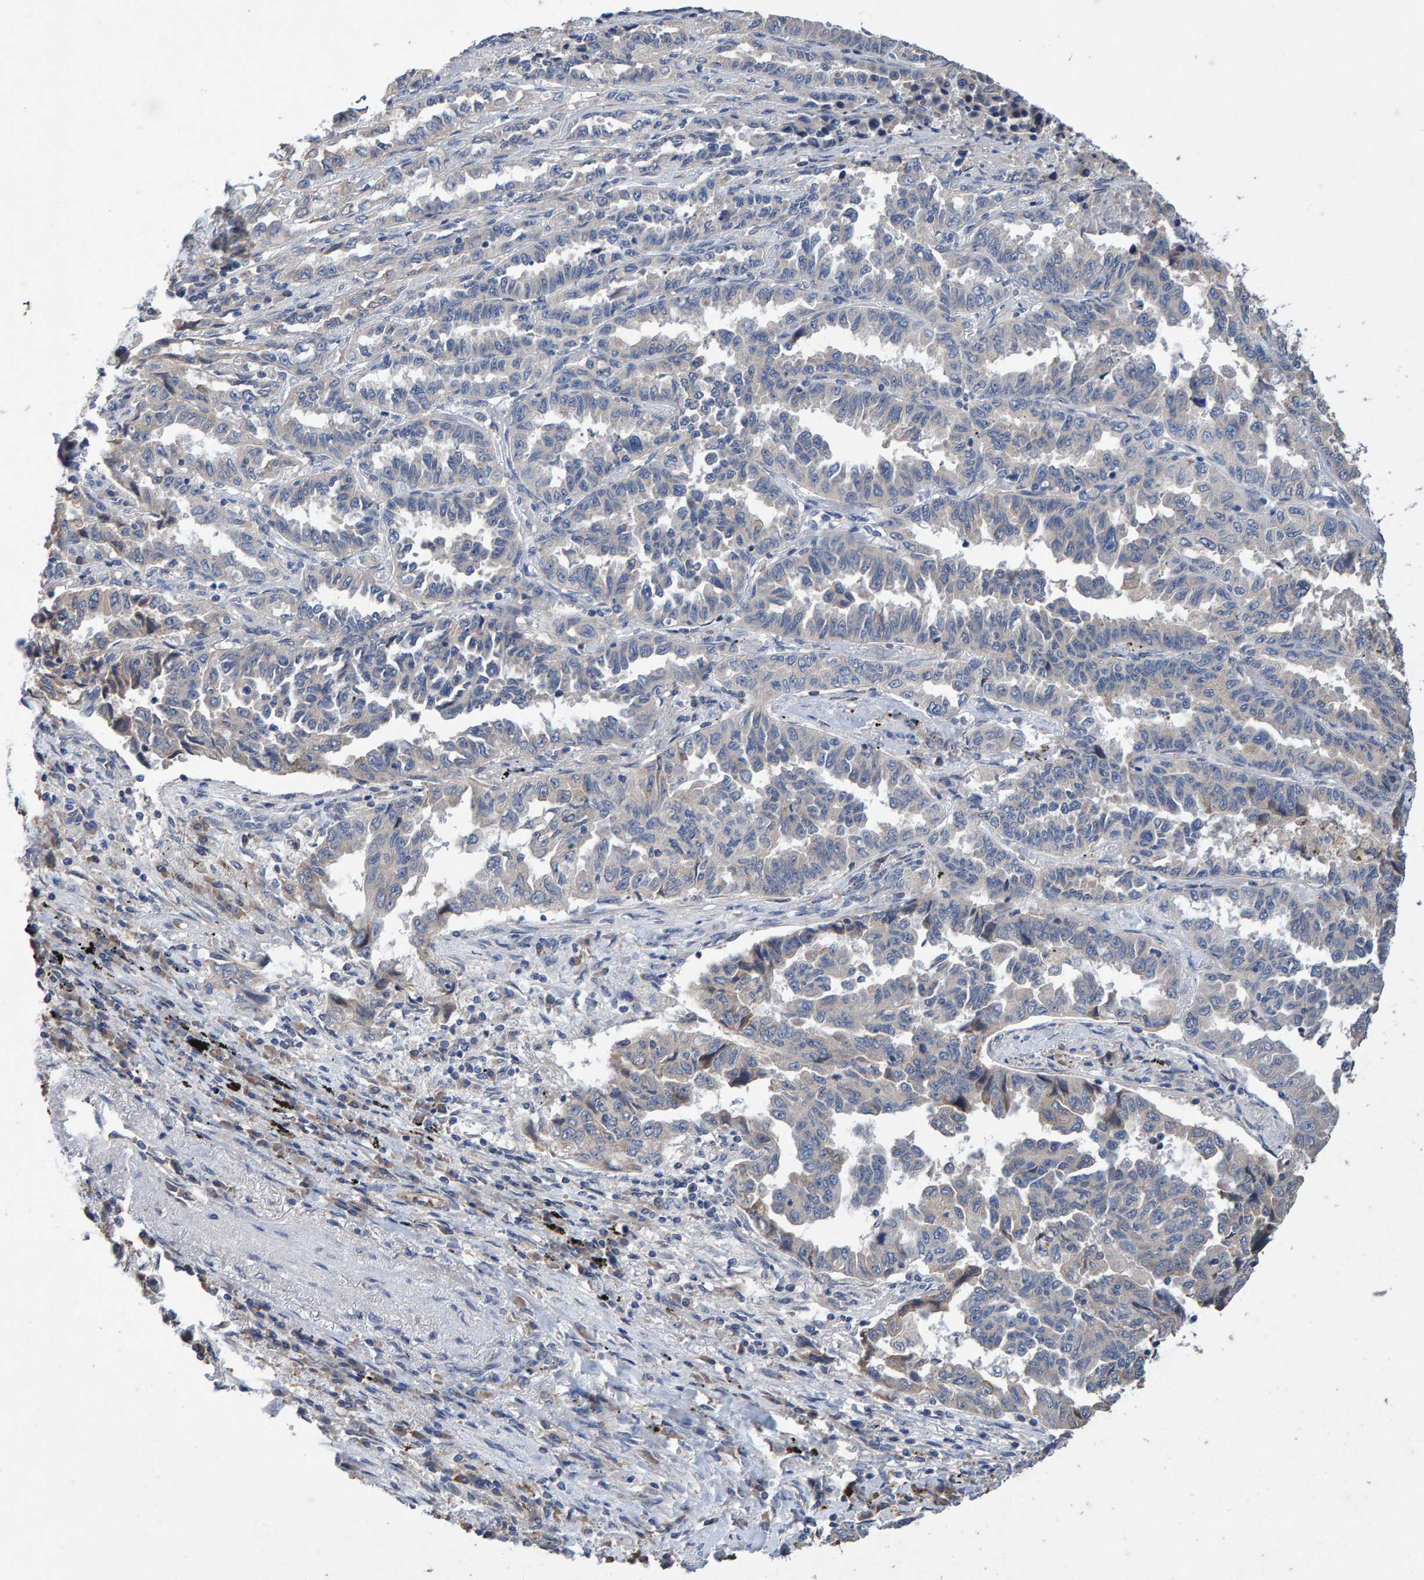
{"staining": {"intensity": "negative", "quantity": "none", "location": "none"}, "tissue": "lung cancer", "cell_type": "Tumor cells", "image_type": "cancer", "snomed": [{"axis": "morphology", "description": "Adenocarcinoma, NOS"}, {"axis": "topography", "description": "Lung"}], "caption": "Tumor cells show no significant protein expression in adenocarcinoma (lung).", "gene": "EFR3A", "patient": {"sex": "female", "age": 51}}